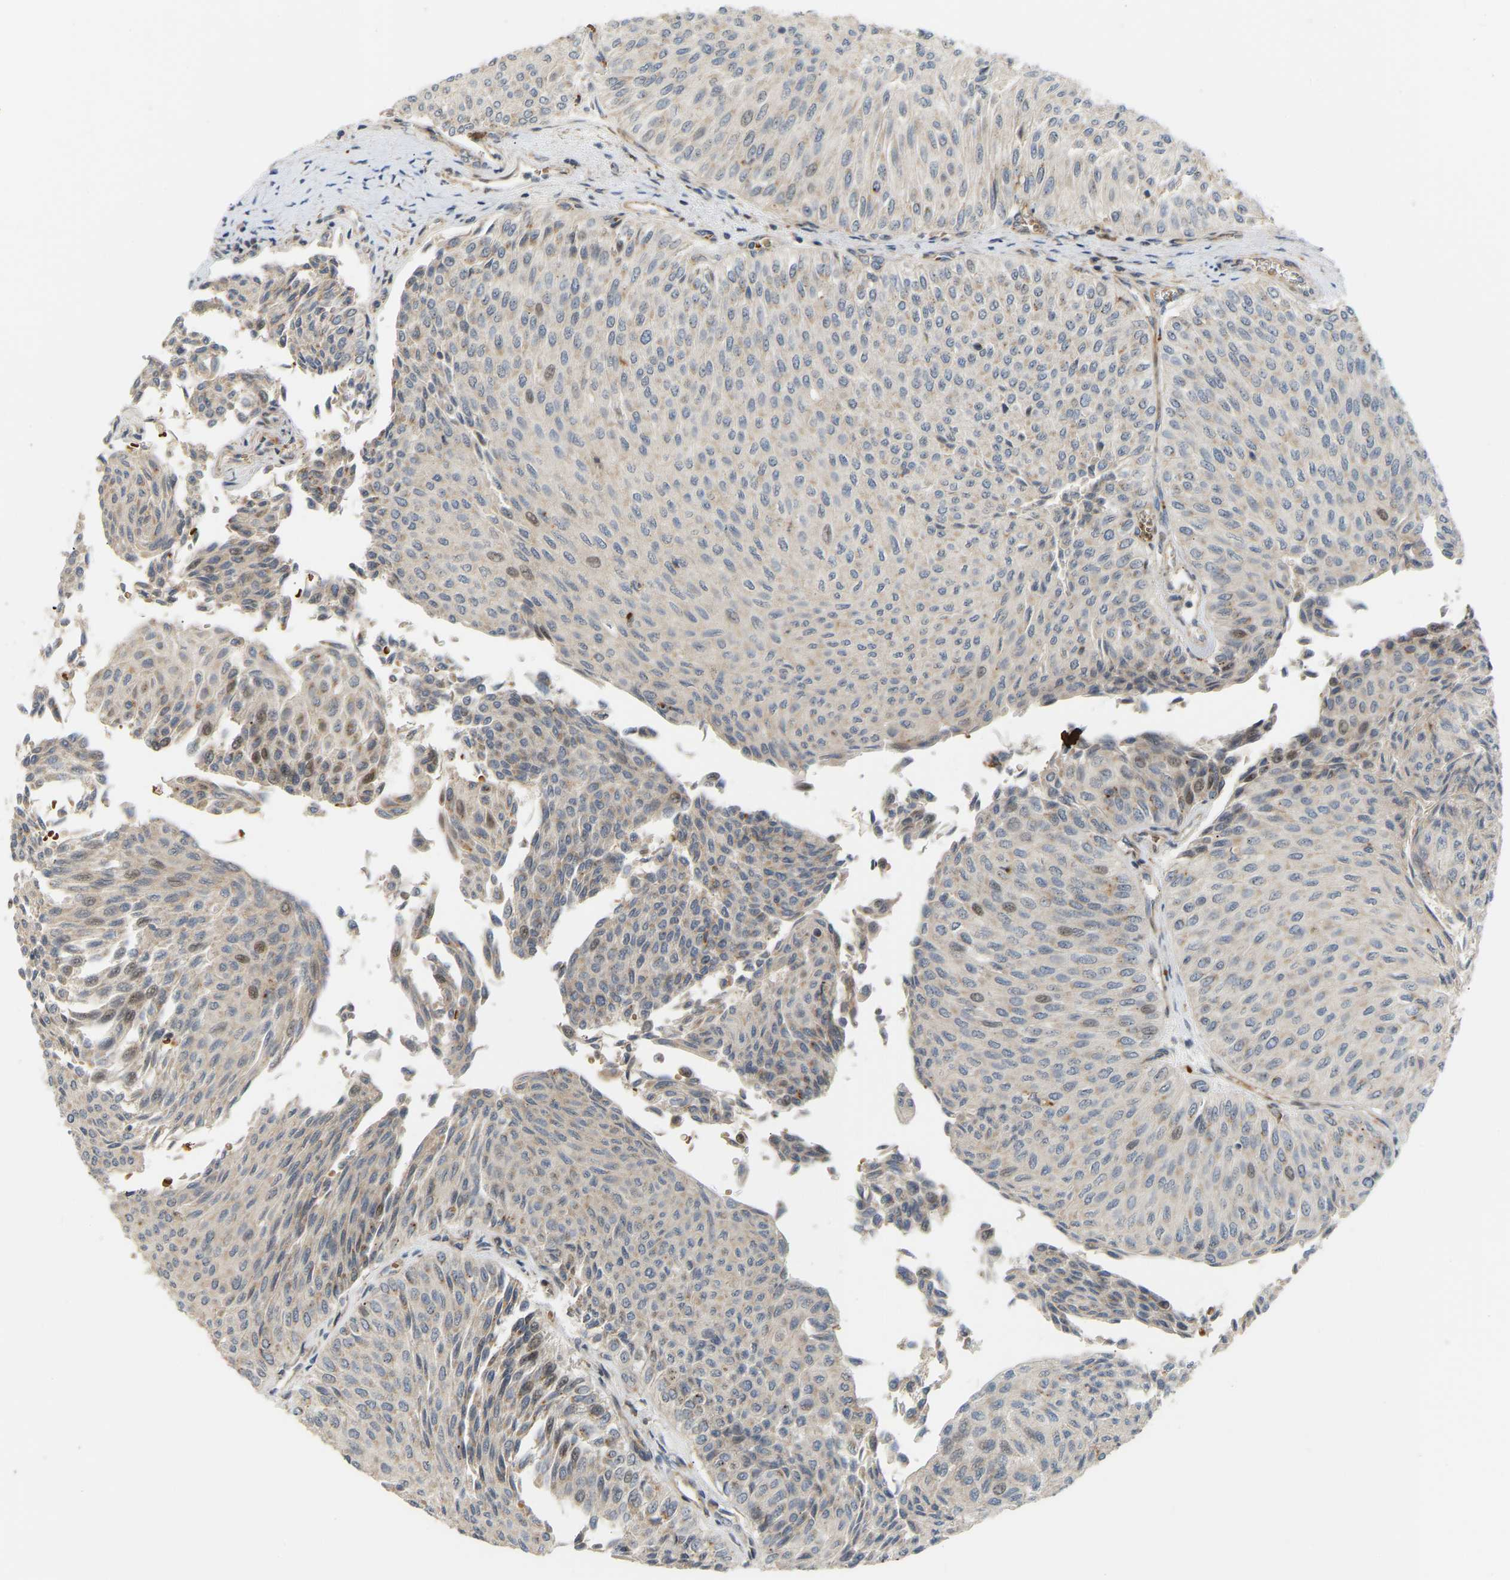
{"staining": {"intensity": "weak", "quantity": "<25%", "location": "cytoplasmic/membranous,nuclear"}, "tissue": "urothelial cancer", "cell_type": "Tumor cells", "image_type": "cancer", "snomed": [{"axis": "morphology", "description": "Urothelial carcinoma, Low grade"}, {"axis": "topography", "description": "Urinary bladder"}], "caption": "Histopathology image shows no protein expression in tumor cells of urothelial carcinoma (low-grade) tissue.", "gene": "POGLUT2", "patient": {"sex": "male", "age": 78}}